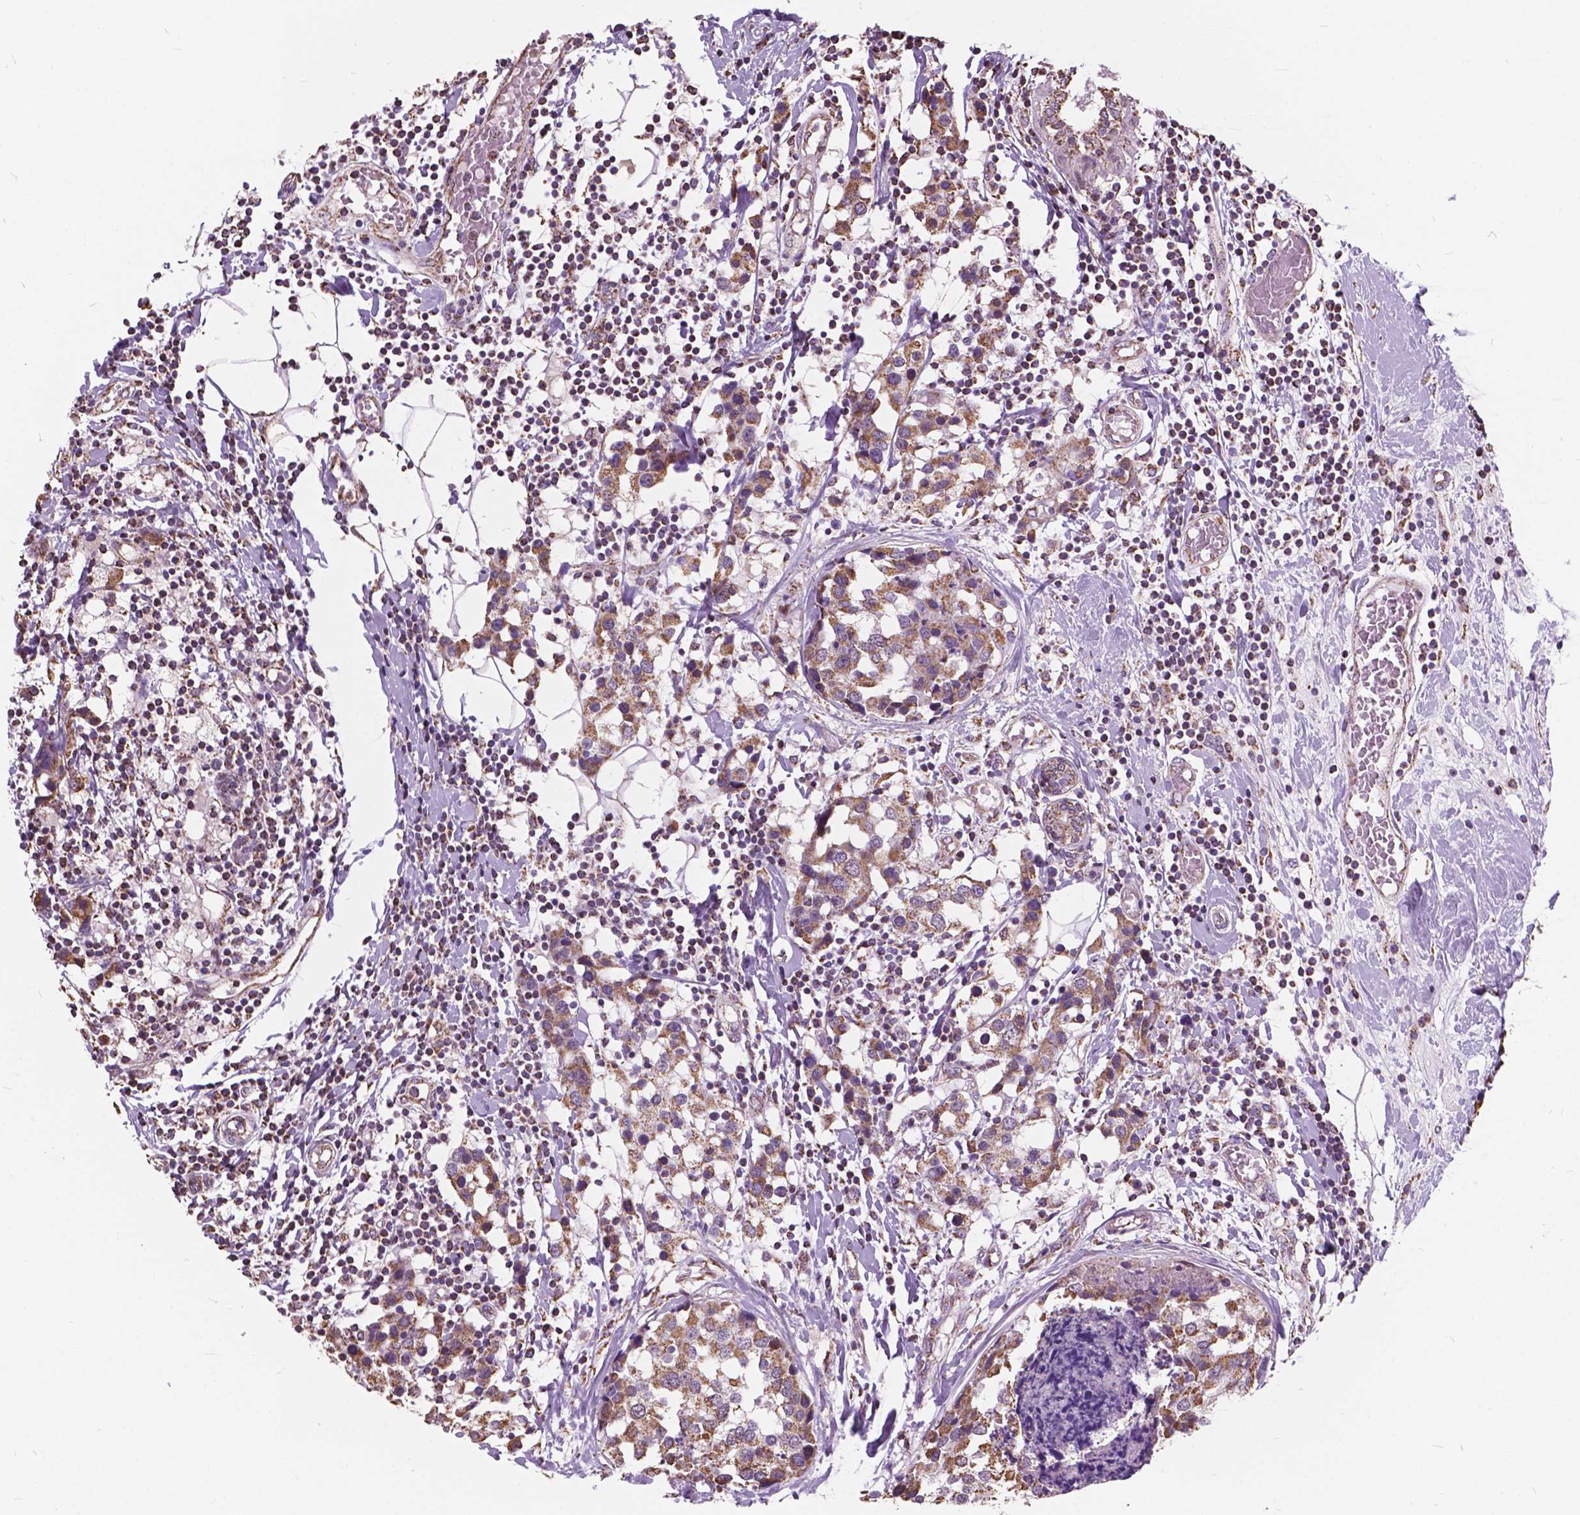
{"staining": {"intensity": "moderate", "quantity": ">75%", "location": "cytoplasmic/membranous"}, "tissue": "breast cancer", "cell_type": "Tumor cells", "image_type": "cancer", "snomed": [{"axis": "morphology", "description": "Lobular carcinoma"}, {"axis": "topography", "description": "Breast"}], "caption": "Immunohistochemistry (IHC) of breast cancer shows medium levels of moderate cytoplasmic/membranous positivity in about >75% of tumor cells.", "gene": "SCOC", "patient": {"sex": "female", "age": 59}}